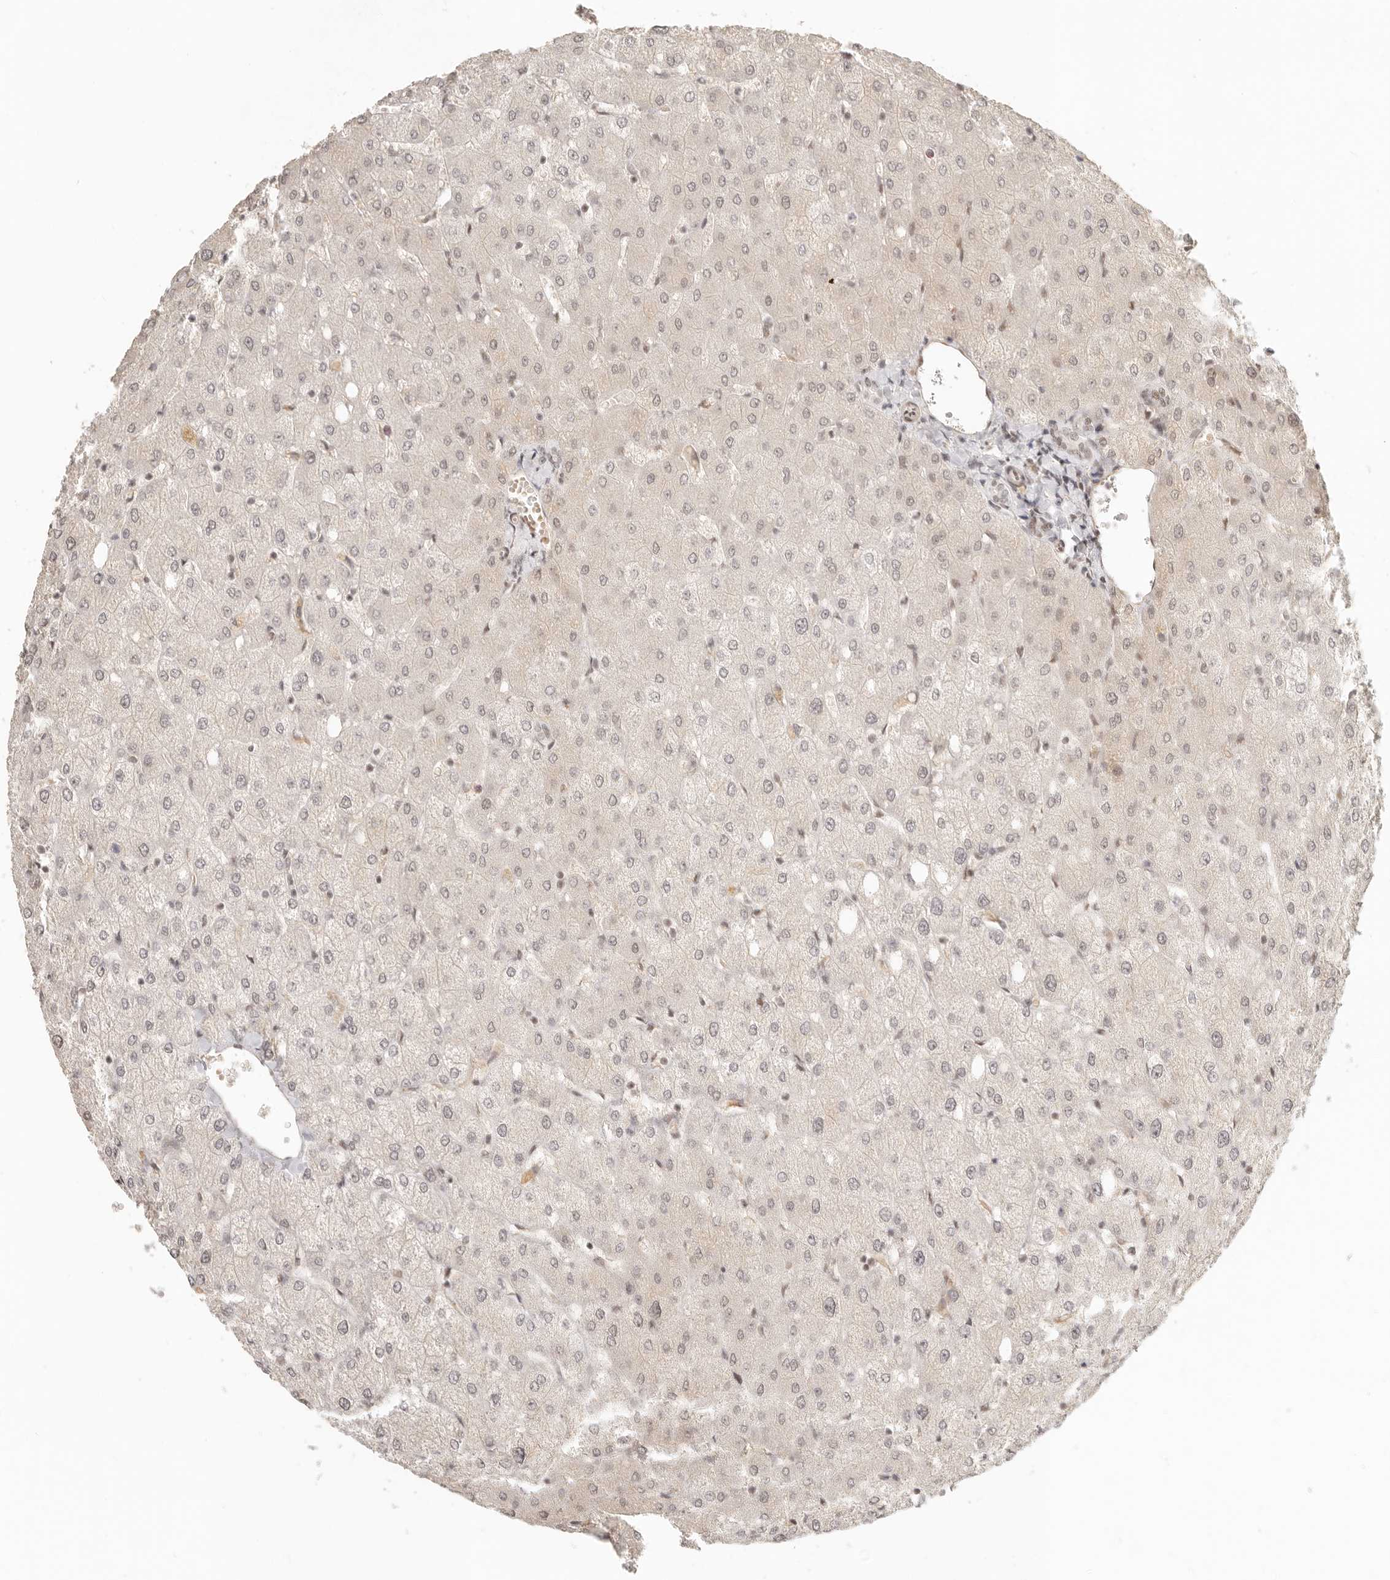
{"staining": {"intensity": "negative", "quantity": "none", "location": "none"}, "tissue": "liver", "cell_type": "Cholangiocytes", "image_type": "normal", "snomed": [{"axis": "morphology", "description": "Normal tissue, NOS"}, {"axis": "topography", "description": "Liver"}], "caption": "Immunohistochemistry micrograph of unremarkable liver: human liver stained with DAB displays no significant protein positivity in cholangiocytes.", "gene": "GABPA", "patient": {"sex": "female", "age": 54}}